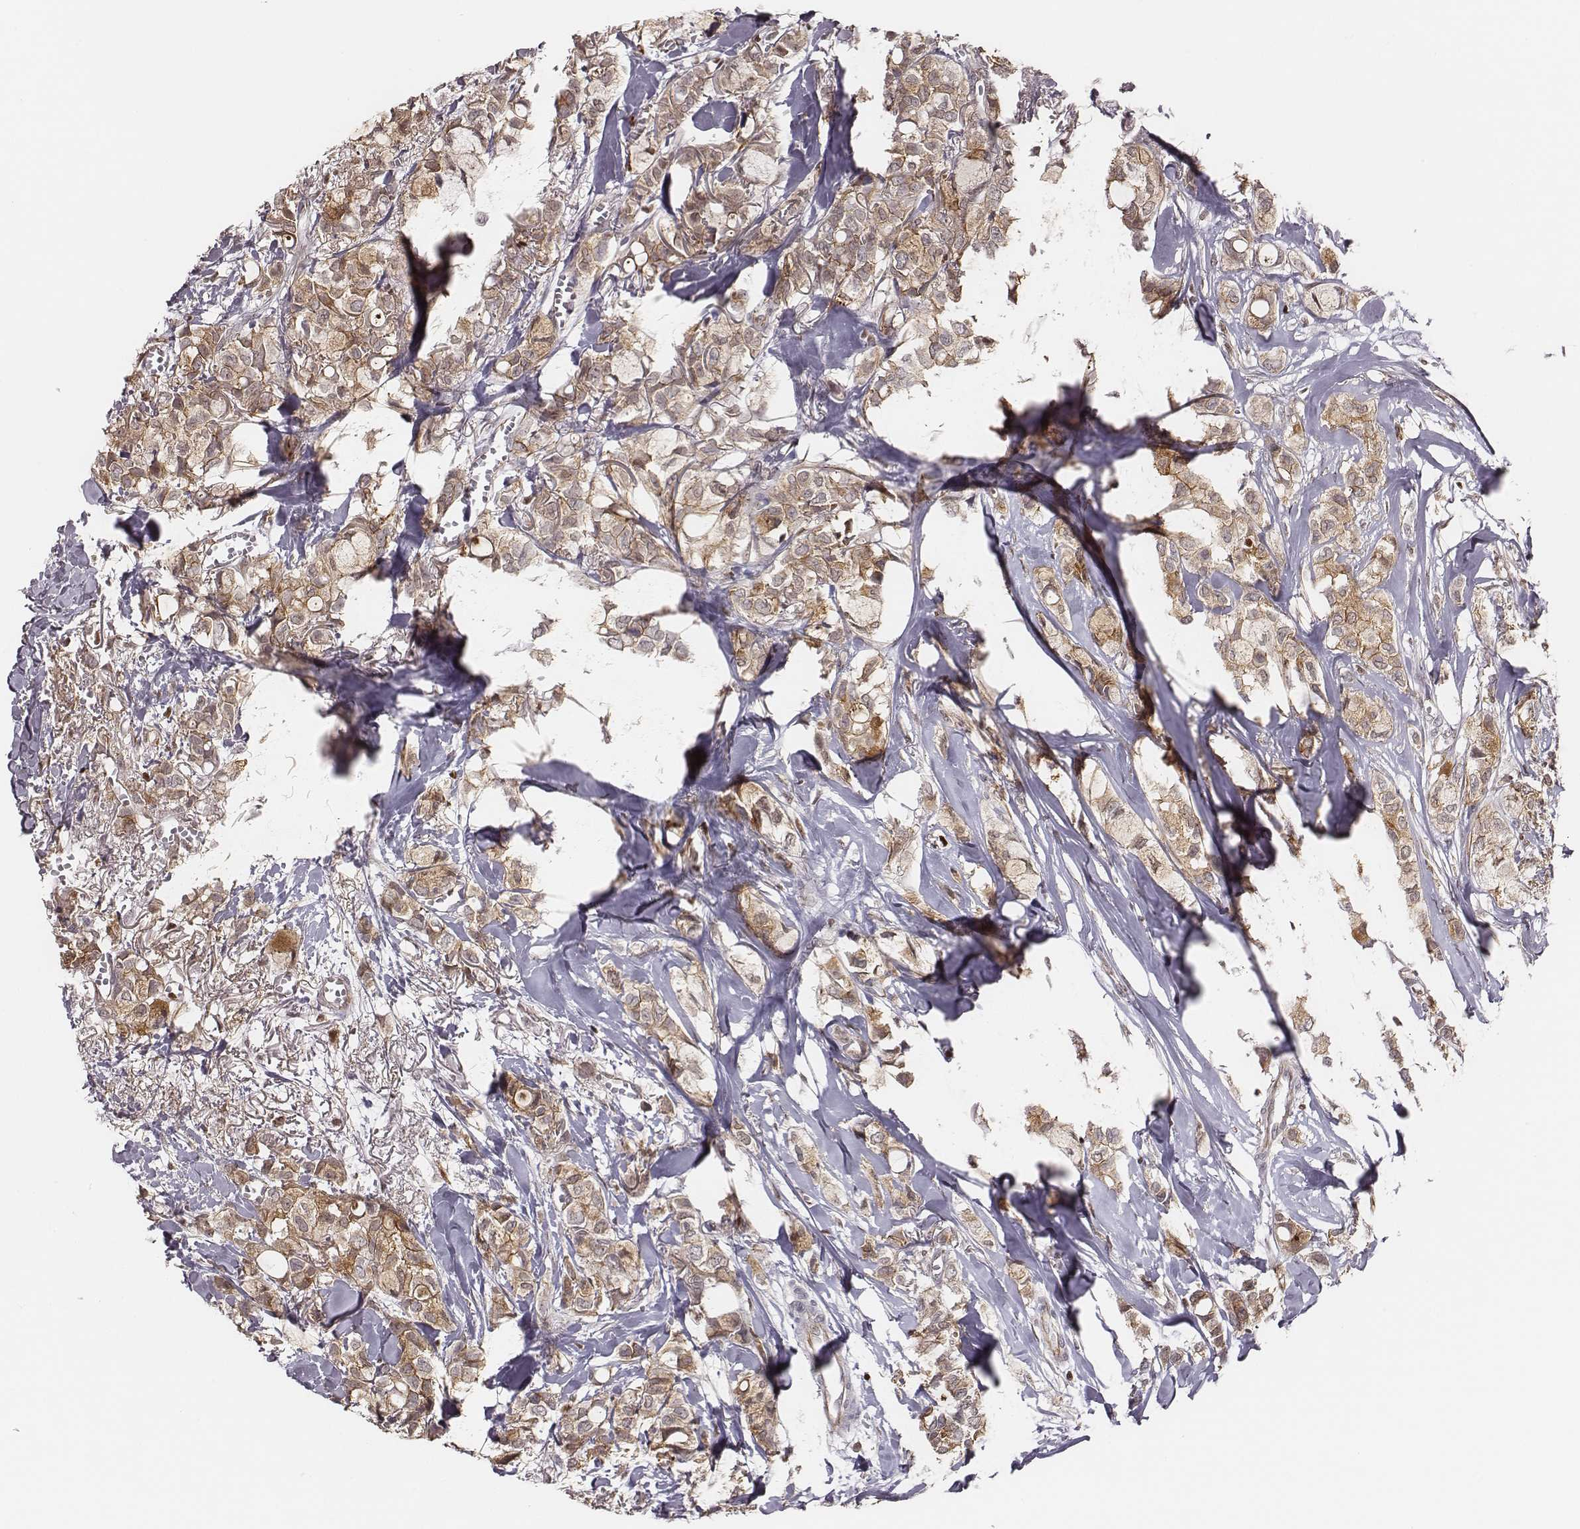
{"staining": {"intensity": "moderate", "quantity": ">75%", "location": "cytoplasmic/membranous"}, "tissue": "breast cancer", "cell_type": "Tumor cells", "image_type": "cancer", "snomed": [{"axis": "morphology", "description": "Duct carcinoma"}, {"axis": "topography", "description": "Breast"}], "caption": "The image exhibits staining of breast infiltrating ductal carcinoma, revealing moderate cytoplasmic/membranous protein staining (brown color) within tumor cells. (DAB IHC with brightfield microscopy, high magnification).", "gene": "WDR59", "patient": {"sex": "female", "age": 85}}